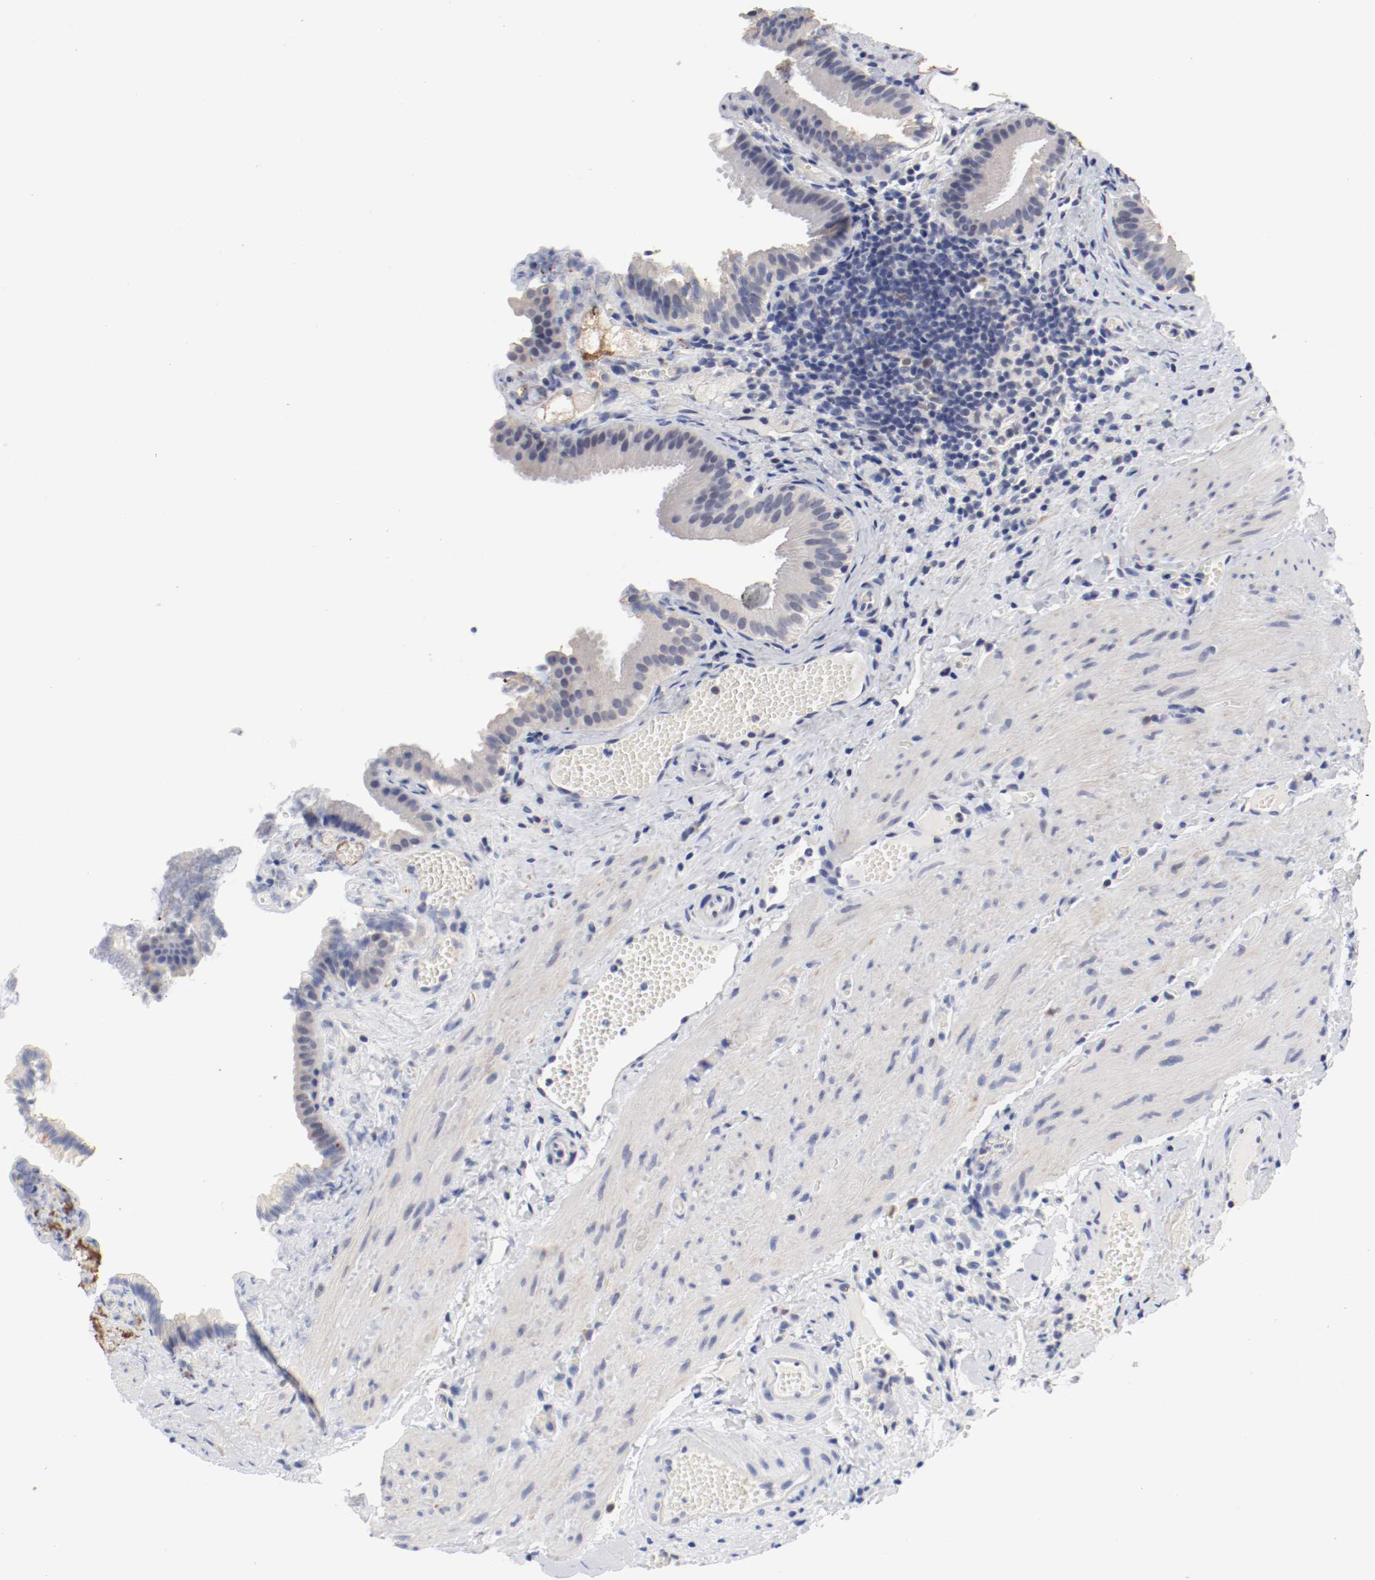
{"staining": {"intensity": "negative", "quantity": "none", "location": "none"}, "tissue": "gallbladder", "cell_type": "Glandular cells", "image_type": "normal", "snomed": [{"axis": "morphology", "description": "Normal tissue, NOS"}, {"axis": "topography", "description": "Gallbladder"}], "caption": "Immunohistochemistry (IHC) micrograph of unremarkable gallbladder: gallbladder stained with DAB shows no significant protein expression in glandular cells. (Immunohistochemistry, brightfield microscopy, high magnification).", "gene": "ANKLE2", "patient": {"sex": "female", "age": 24}}